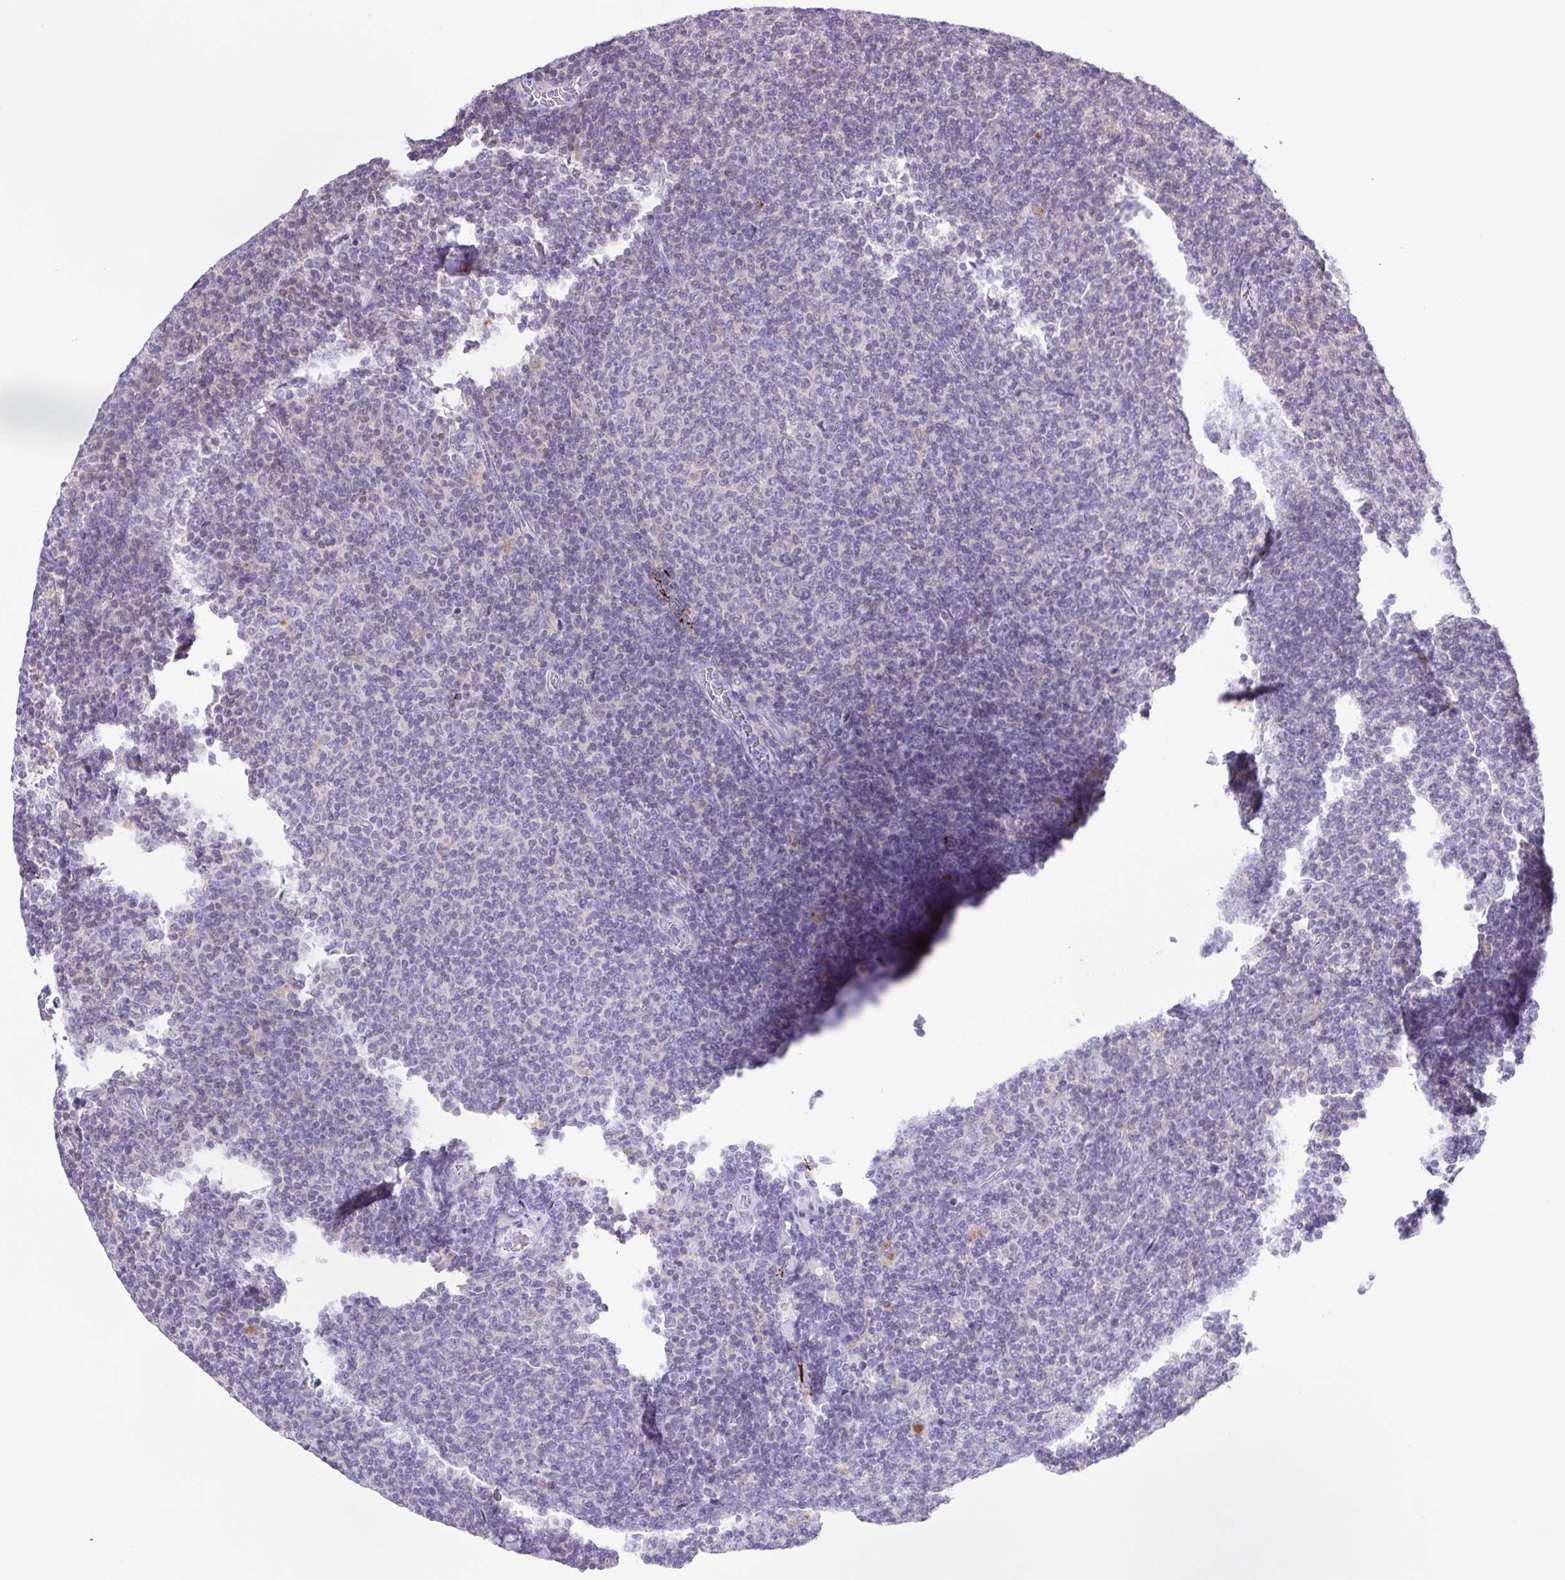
{"staining": {"intensity": "negative", "quantity": "none", "location": "none"}, "tissue": "lymphoma", "cell_type": "Tumor cells", "image_type": "cancer", "snomed": [{"axis": "morphology", "description": "Malignant lymphoma, non-Hodgkin's type, Low grade"}, {"axis": "topography", "description": "Lymph node"}], "caption": "DAB immunohistochemical staining of human lymphoma demonstrates no significant expression in tumor cells. Nuclei are stained in blue.", "gene": "SYNPR", "patient": {"sex": "male", "age": 52}}